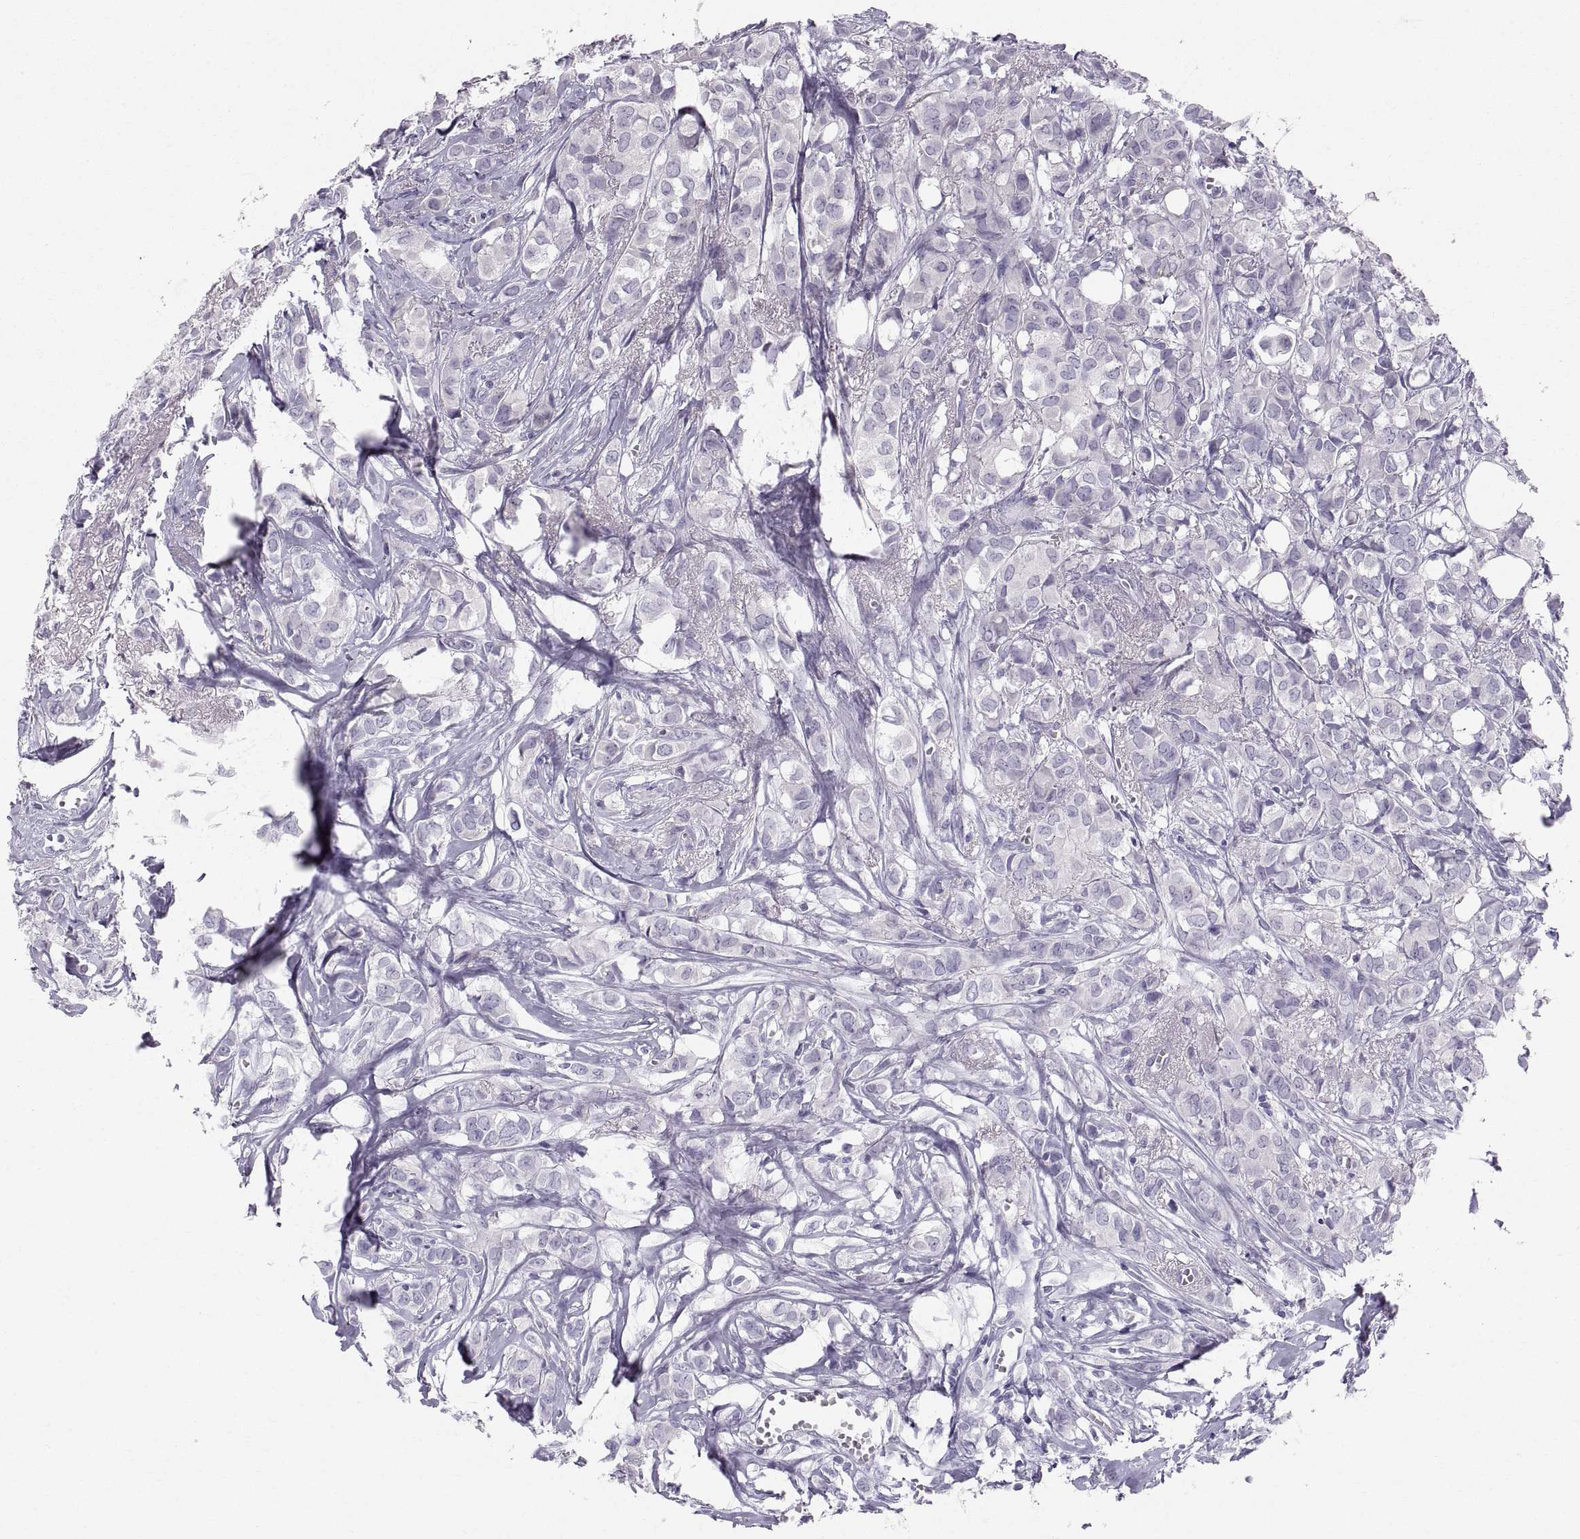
{"staining": {"intensity": "negative", "quantity": "none", "location": "none"}, "tissue": "breast cancer", "cell_type": "Tumor cells", "image_type": "cancer", "snomed": [{"axis": "morphology", "description": "Duct carcinoma"}, {"axis": "topography", "description": "Breast"}], "caption": "High magnification brightfield microscopy of invasive ductal carcinoma (breast) stained with DAB (3,3'-diaminobenzidine) (brown) and counterstained with hematoxylin (blue): tumor cells show no significant positivity.", "gene": "SLC22A6", "patient": {"sex": "female", "age": 85}}